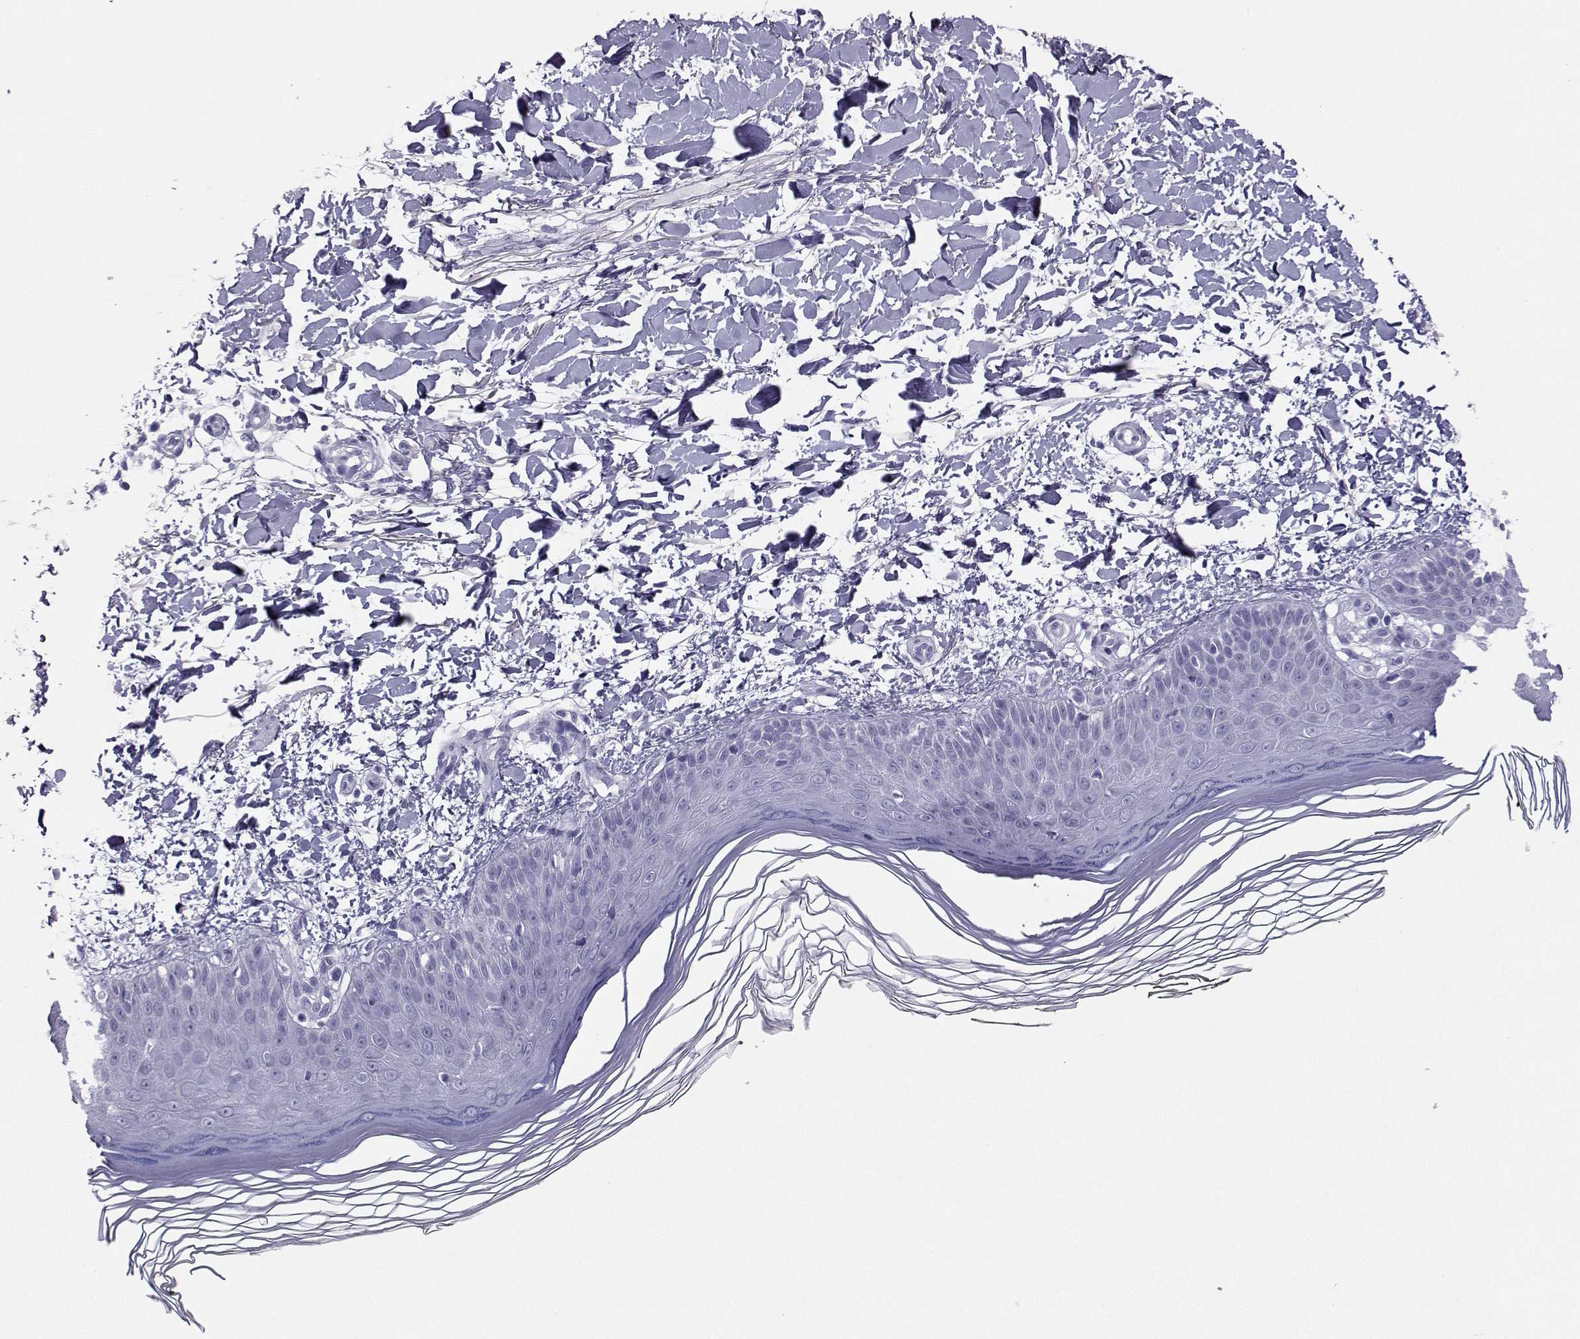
{"staining": {"intensity": "negative", "quantity": "none", "location": "none"}, "tissue": "skin", "cell_type": "Fibroblasts", "image_type": "normal", "snomed": [{"axis": "morphology", "description": "Normal tissue, NOS"}, {"axis": "topography", "description": "Skin"}], "caption": "IHC of unremarkable skin shows no expression in fibroblasts. (DAB (3,3'-diaminobenzidine) immunohistochemistry with hematoxylin counter stain).", "gene": "SST", "patient": {"sex": "female", "age": 62}}